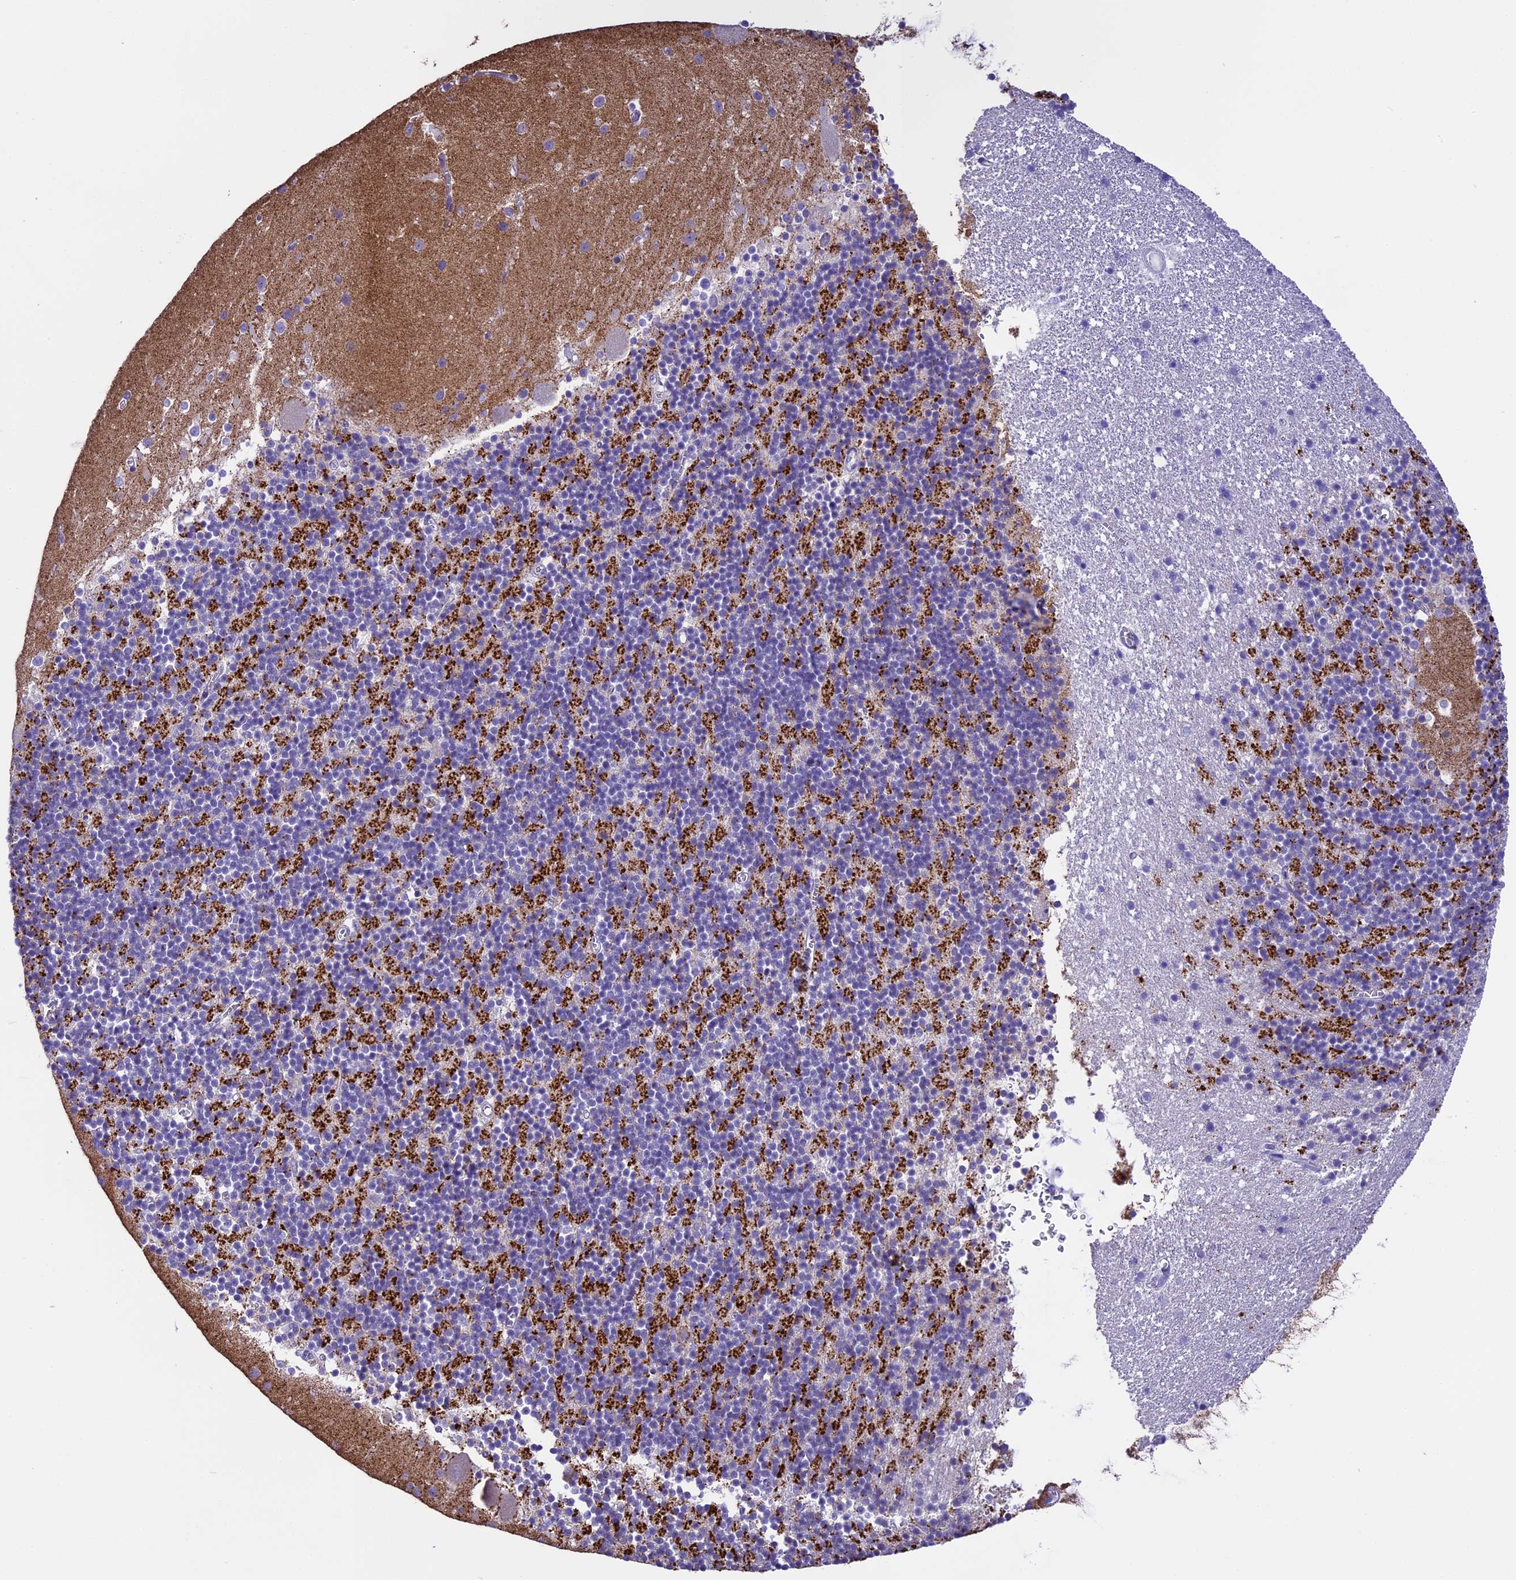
{"staining": {"intensity": "moderate", "quantity": "<25%", "location": "cytoplasmic/membranous"}, "tissue": "cerebellum", "cell_type": "Cells in granular layer", "image_type": "normal", "snomed": [{"axis": "morphology", "description": "Normal tissue, NOS"}, {"axis": "topography", "description": "Cerebellum"}], "caption": "Brown immunohistochemical staining in normal human cerebellum shows moderate cytoplasmic/membranous staining in about <25% of cells in granular layer.", "gene": "PRR15", "patient": {"sex": "male", "age": 54}}